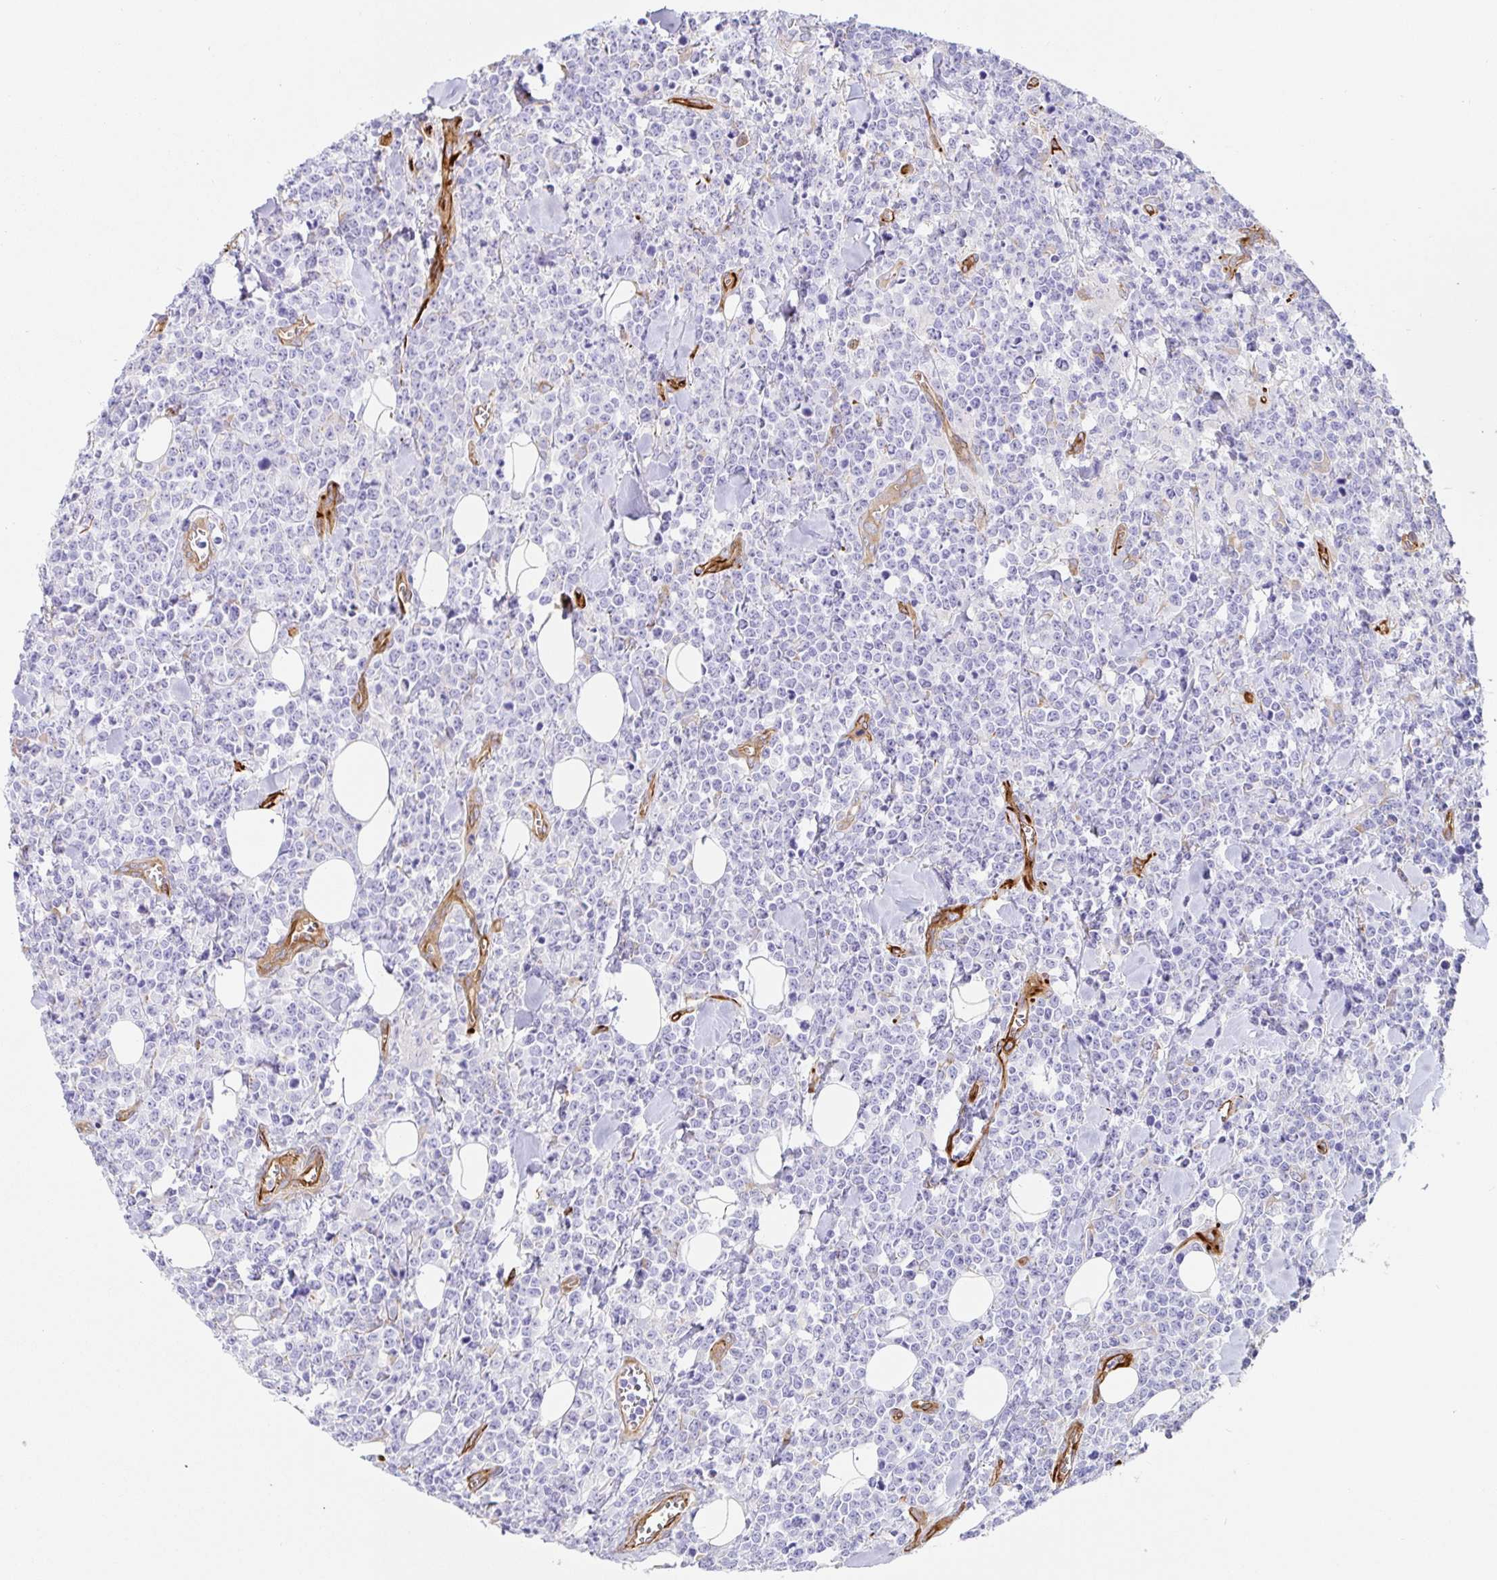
{"staining": {"intensity": "negative", "quantity": "none", "location": "none"}, "tissue": "lymphoma", "cell_type": "Tumor cells", "image_type": "cancer", "snomed": [{"axis": "morphology", "description": "Malignant lymphoma, non-Hodgkin's type, High grade"}, {"axis": "topography", "description": "Small intestine"}], "caption": "Immunohistochemistry image of lymphoma stained for a protein (brown), which reveals no positivity in tumor cells. Brightfield microscopy of immunohistochemistry (IHC) stained with DAB (brown) and hematoxylin (blue), captured at high magnification.", "gene": "DOCK1", "patient": {"sex": "female", "age": 56}}